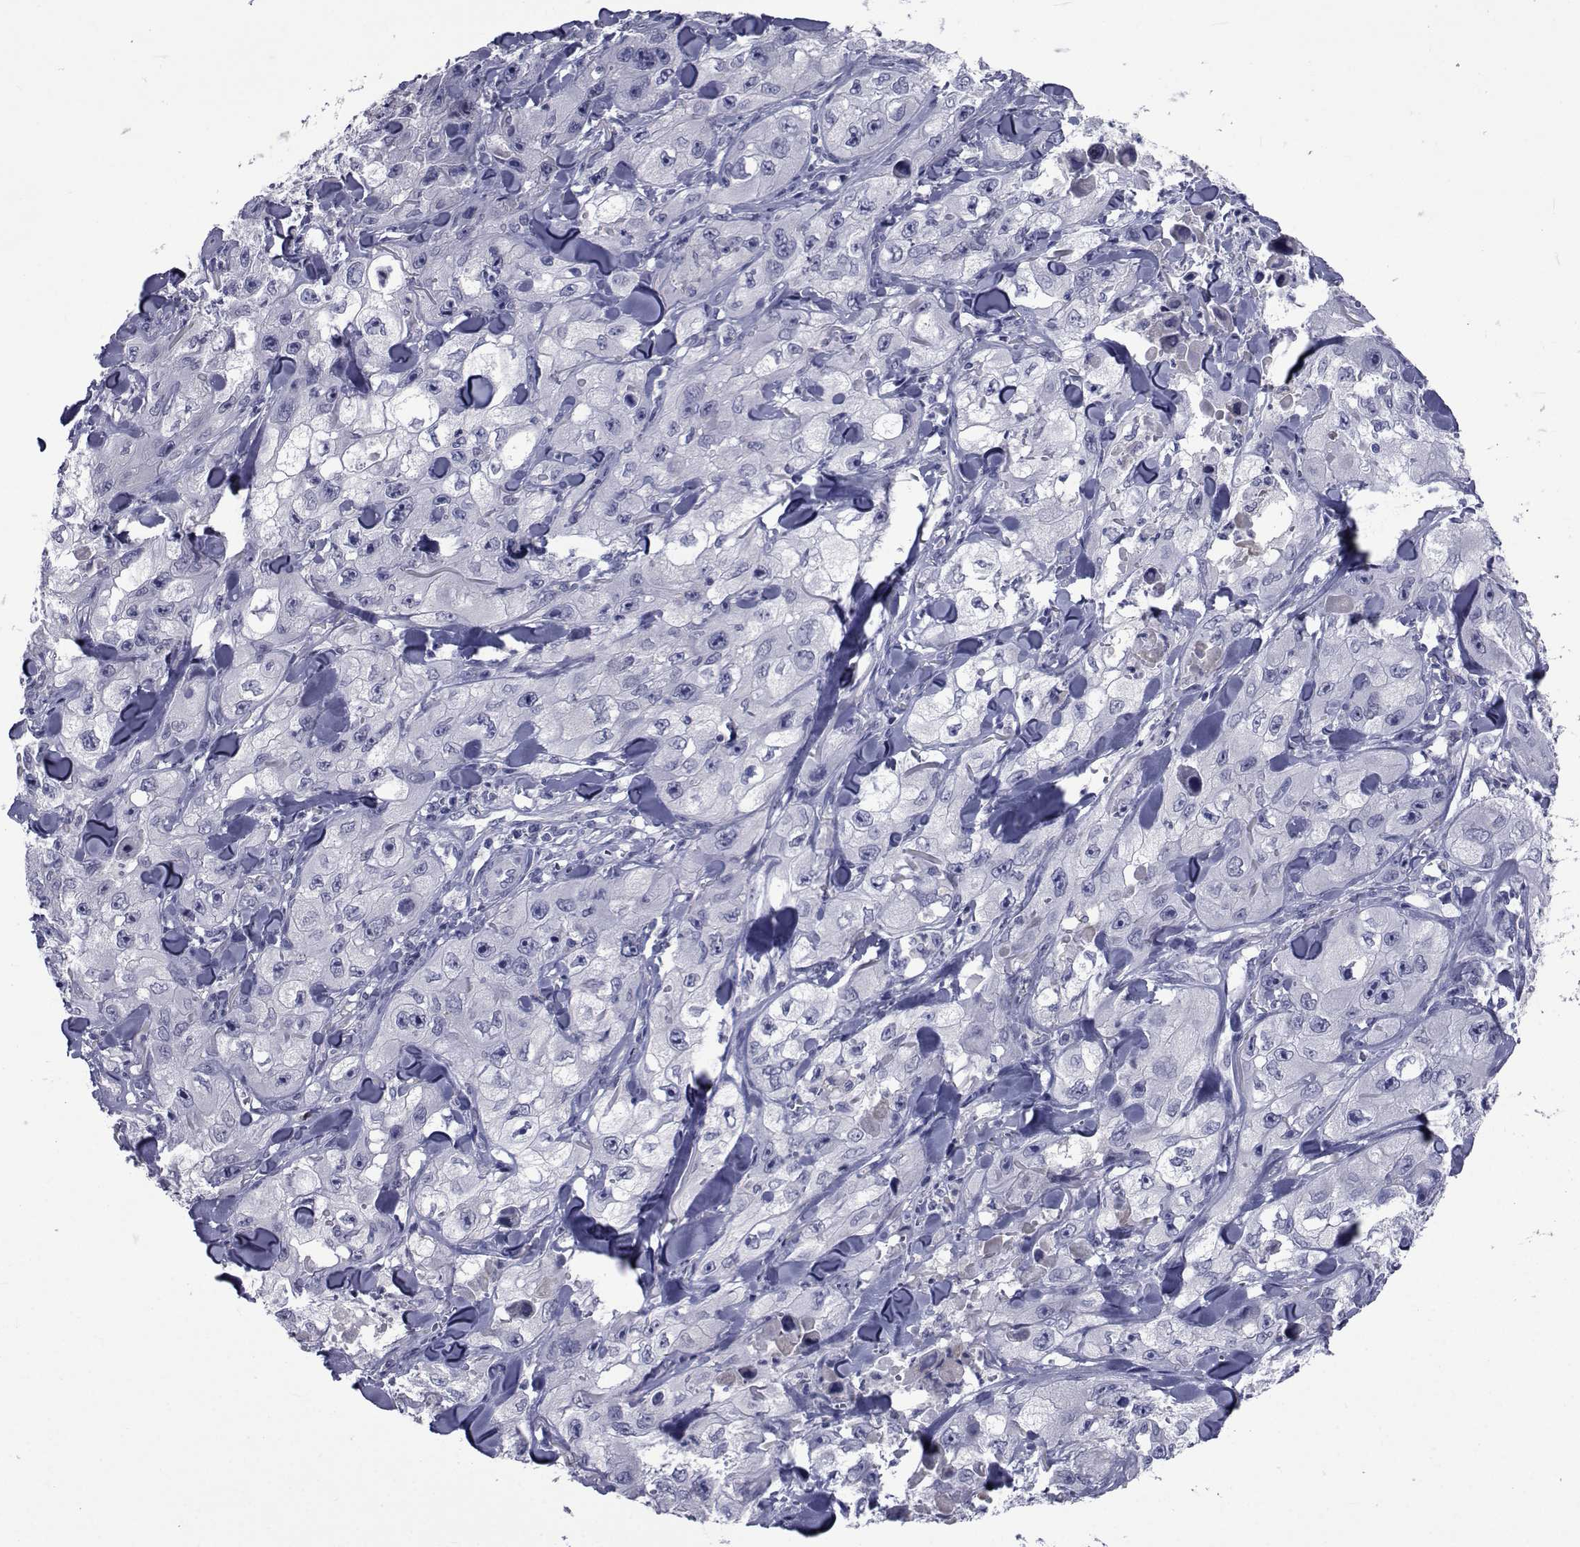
{"staining": {"intensity": "negative", "quantity": "none", "location": "none"}, "tissue": "skin cancer", "cell_type": "Tumor cells", "image_type": "cancer", "snomed": [{"axis": "morphology", "description": "Squamous cell carcinoma, NOS"}, {"axis": "topography", "description": "Skin"}, {"axis": "topography", "description": "Subcutis"}], "caption": "DAB immunohistochemical staining of human skin cancer demonstrates no significant staining in tumor cells.", "gene": "SEMA5B", "patient": {"sex": "male", "age": 73}}